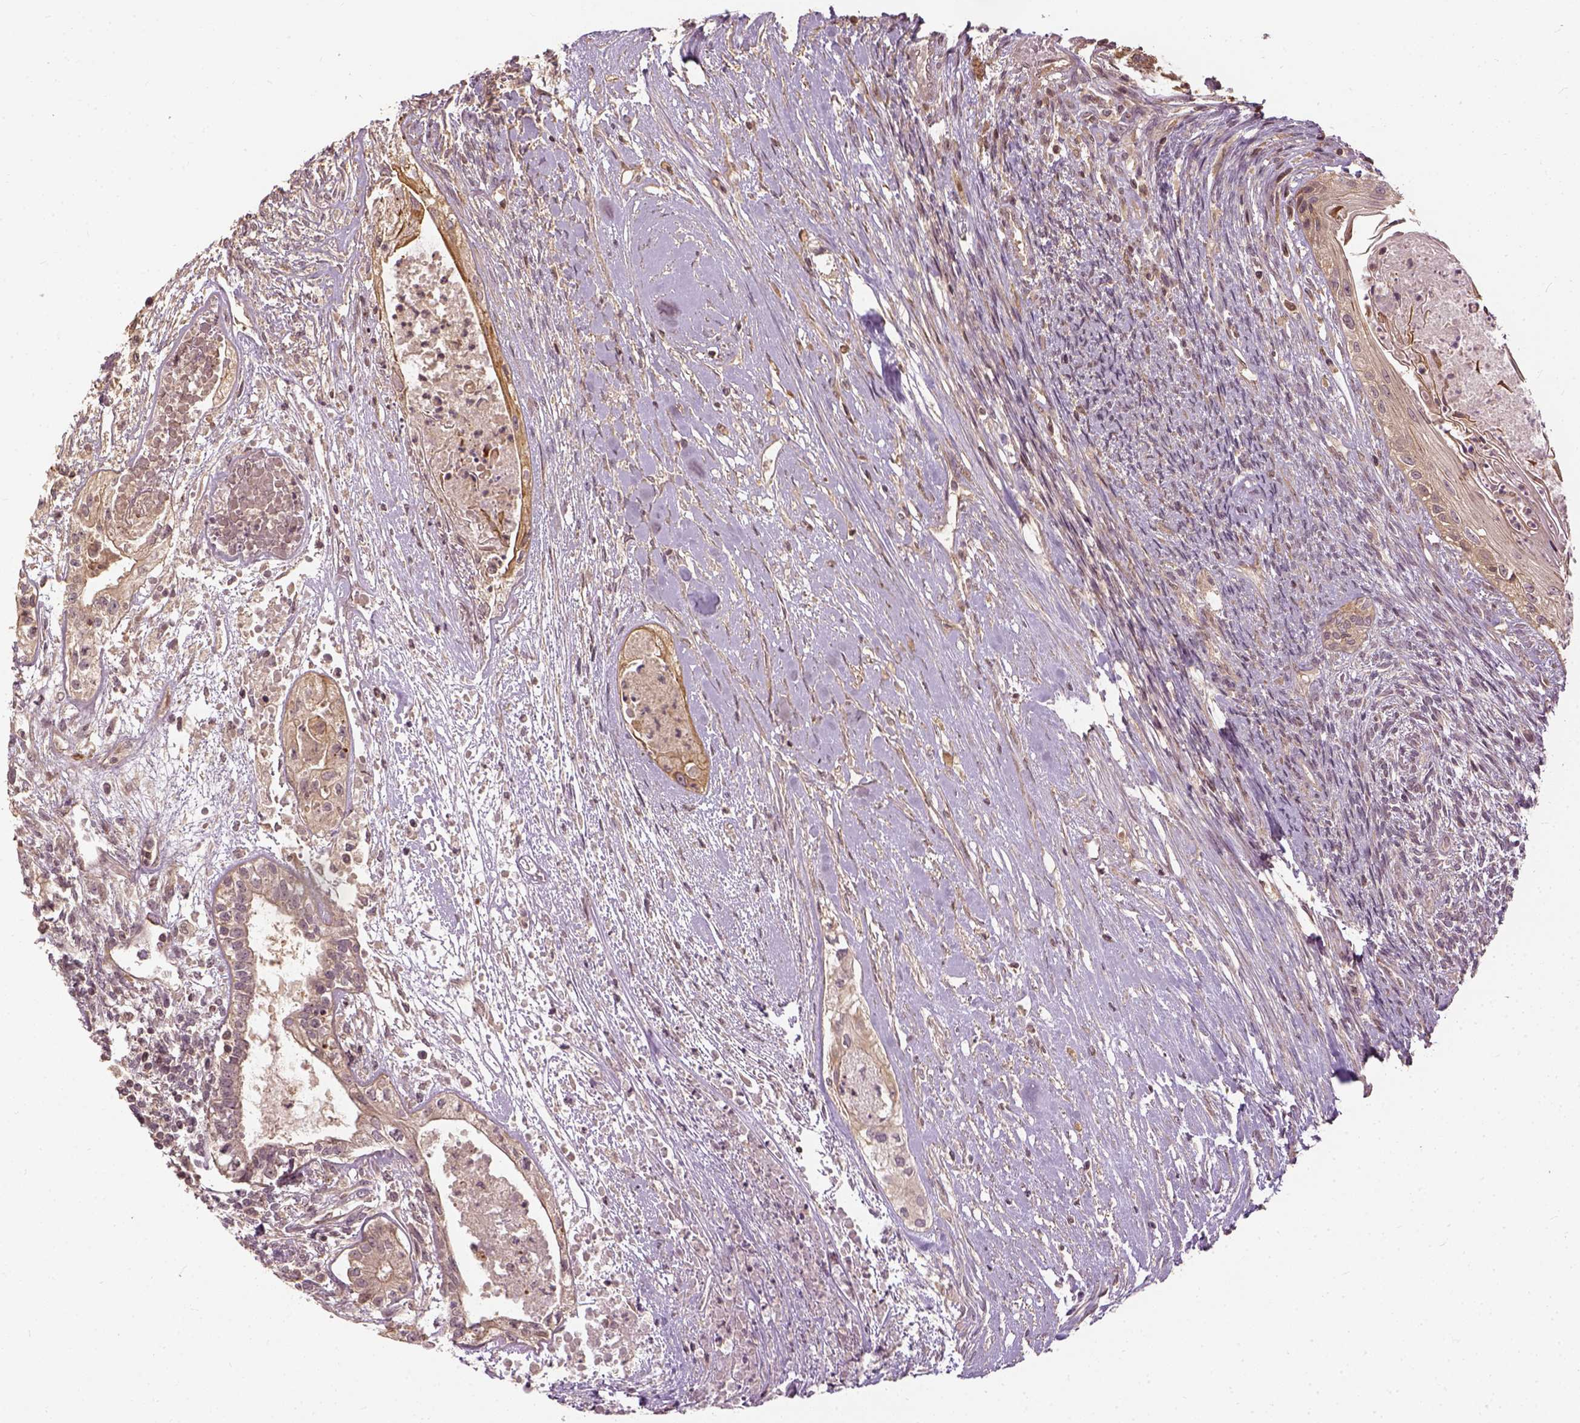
{"staining": {"intensity": "weak", "quantity": ">75%", "location": "cytoplasmic/membranous"}, "tissue": "testis cancer", "cell_type": "Tumor cells", "image_type": "cancer", "snomed": [{"axis": "morphology", "description": "Carcinoma, Embryonal, NOS"}, {"axis": "topography", "description": "Testis"}], "caption": "A low amount of weak cytoplasmic/membranous expression is appreciated in approximately >75% of tumor cells in testis embryonal carcinoma tissue.", "gene": "VEGFA", "patient": {"sex": "male", "age": 37}}